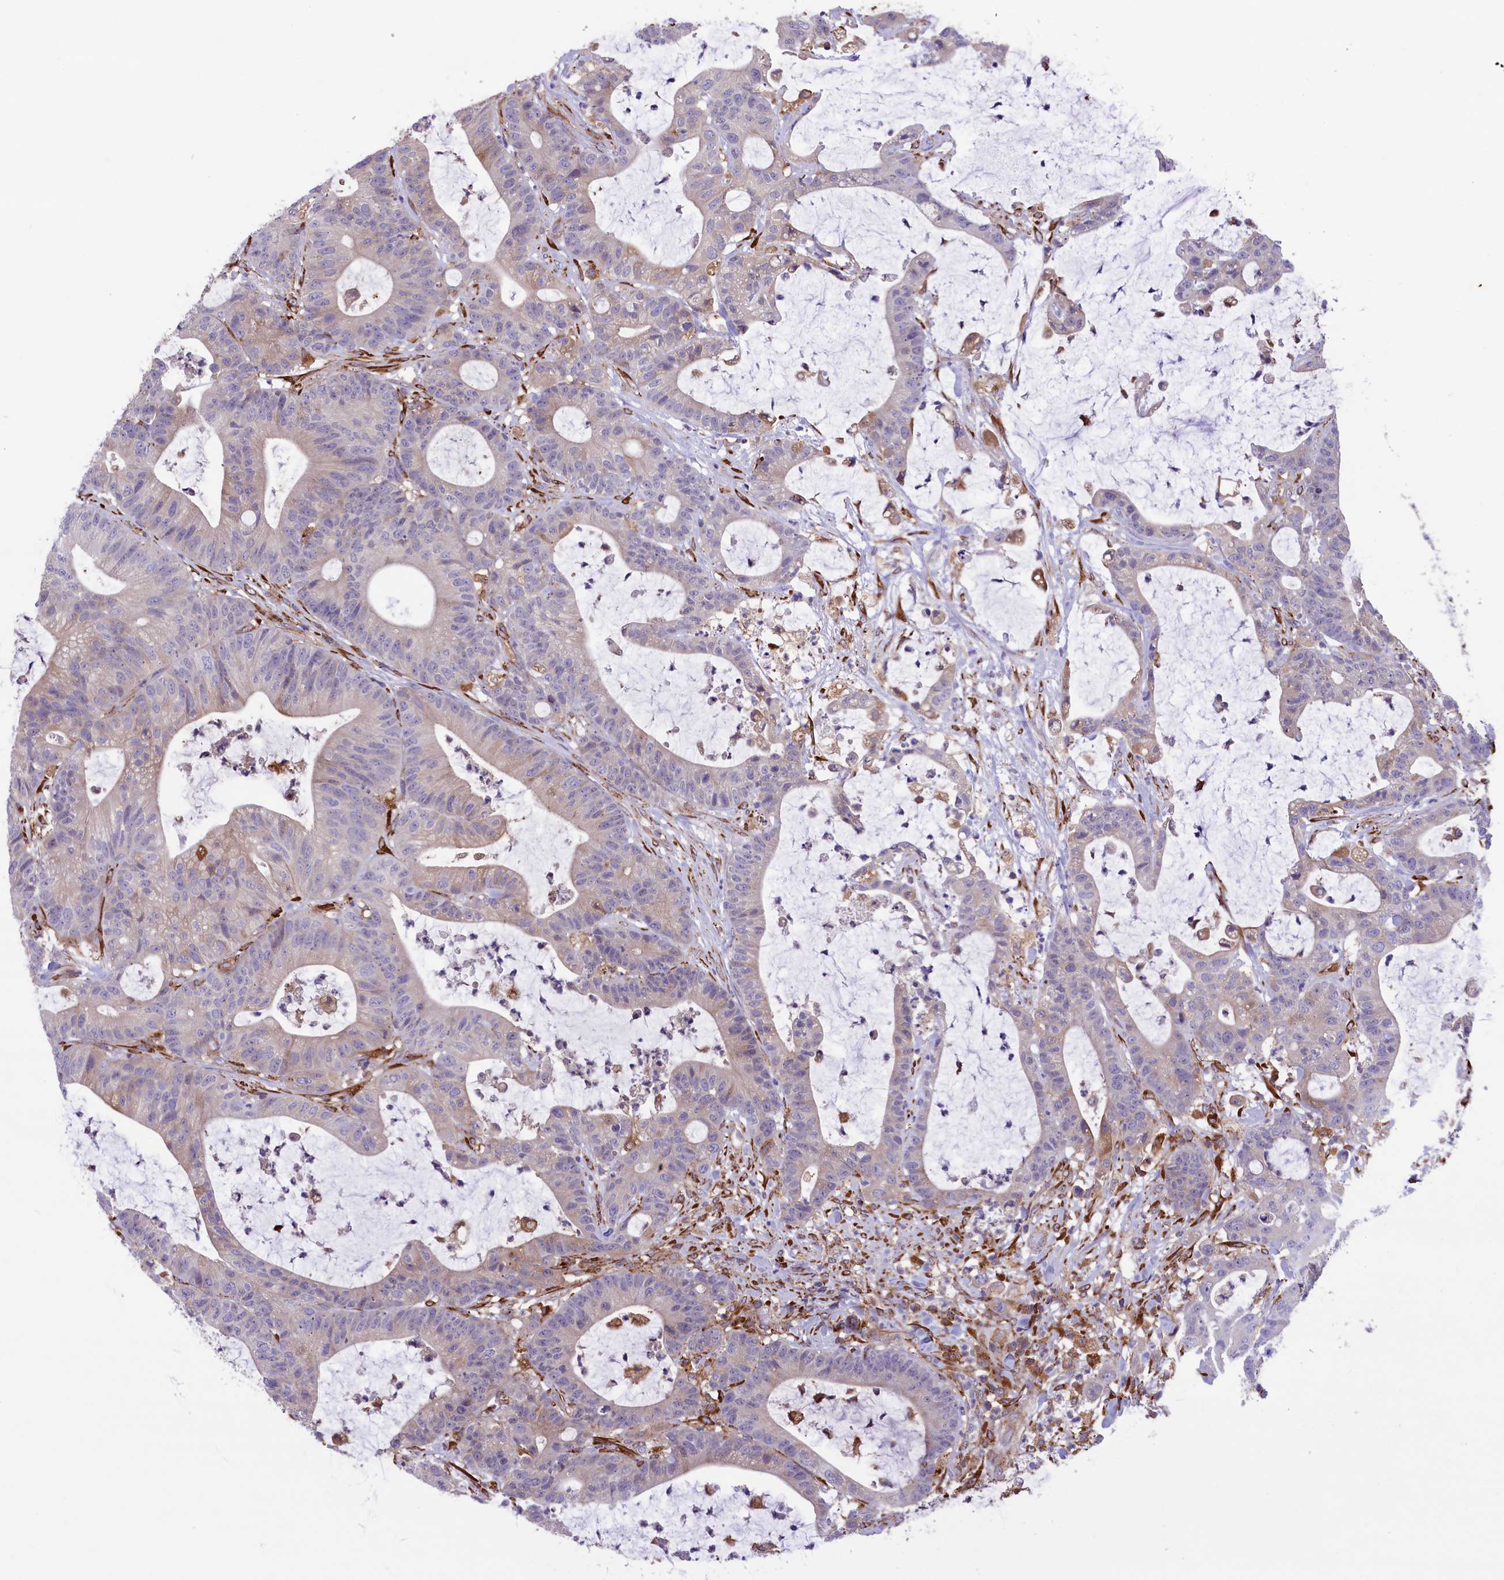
{"staining": {"intensity": "weak", "quantity": "<25%", "location": "cytoplasmic/membranous"}, "tissue": "colorectal cancer", "cell_type": "Tumor cells", "image_type": "cancer", "snomed": [{"axis": "morphology", "description": "Adenocarcinoma, NOS"}, {"axis": "topography", "description": "Colon"}], "caption": "Immunohistochemistry of human colorectal cancer displays no staining in tumor cells.", "gene": "MAN2B1", "patient": {"sex": "female", "age": 84}}